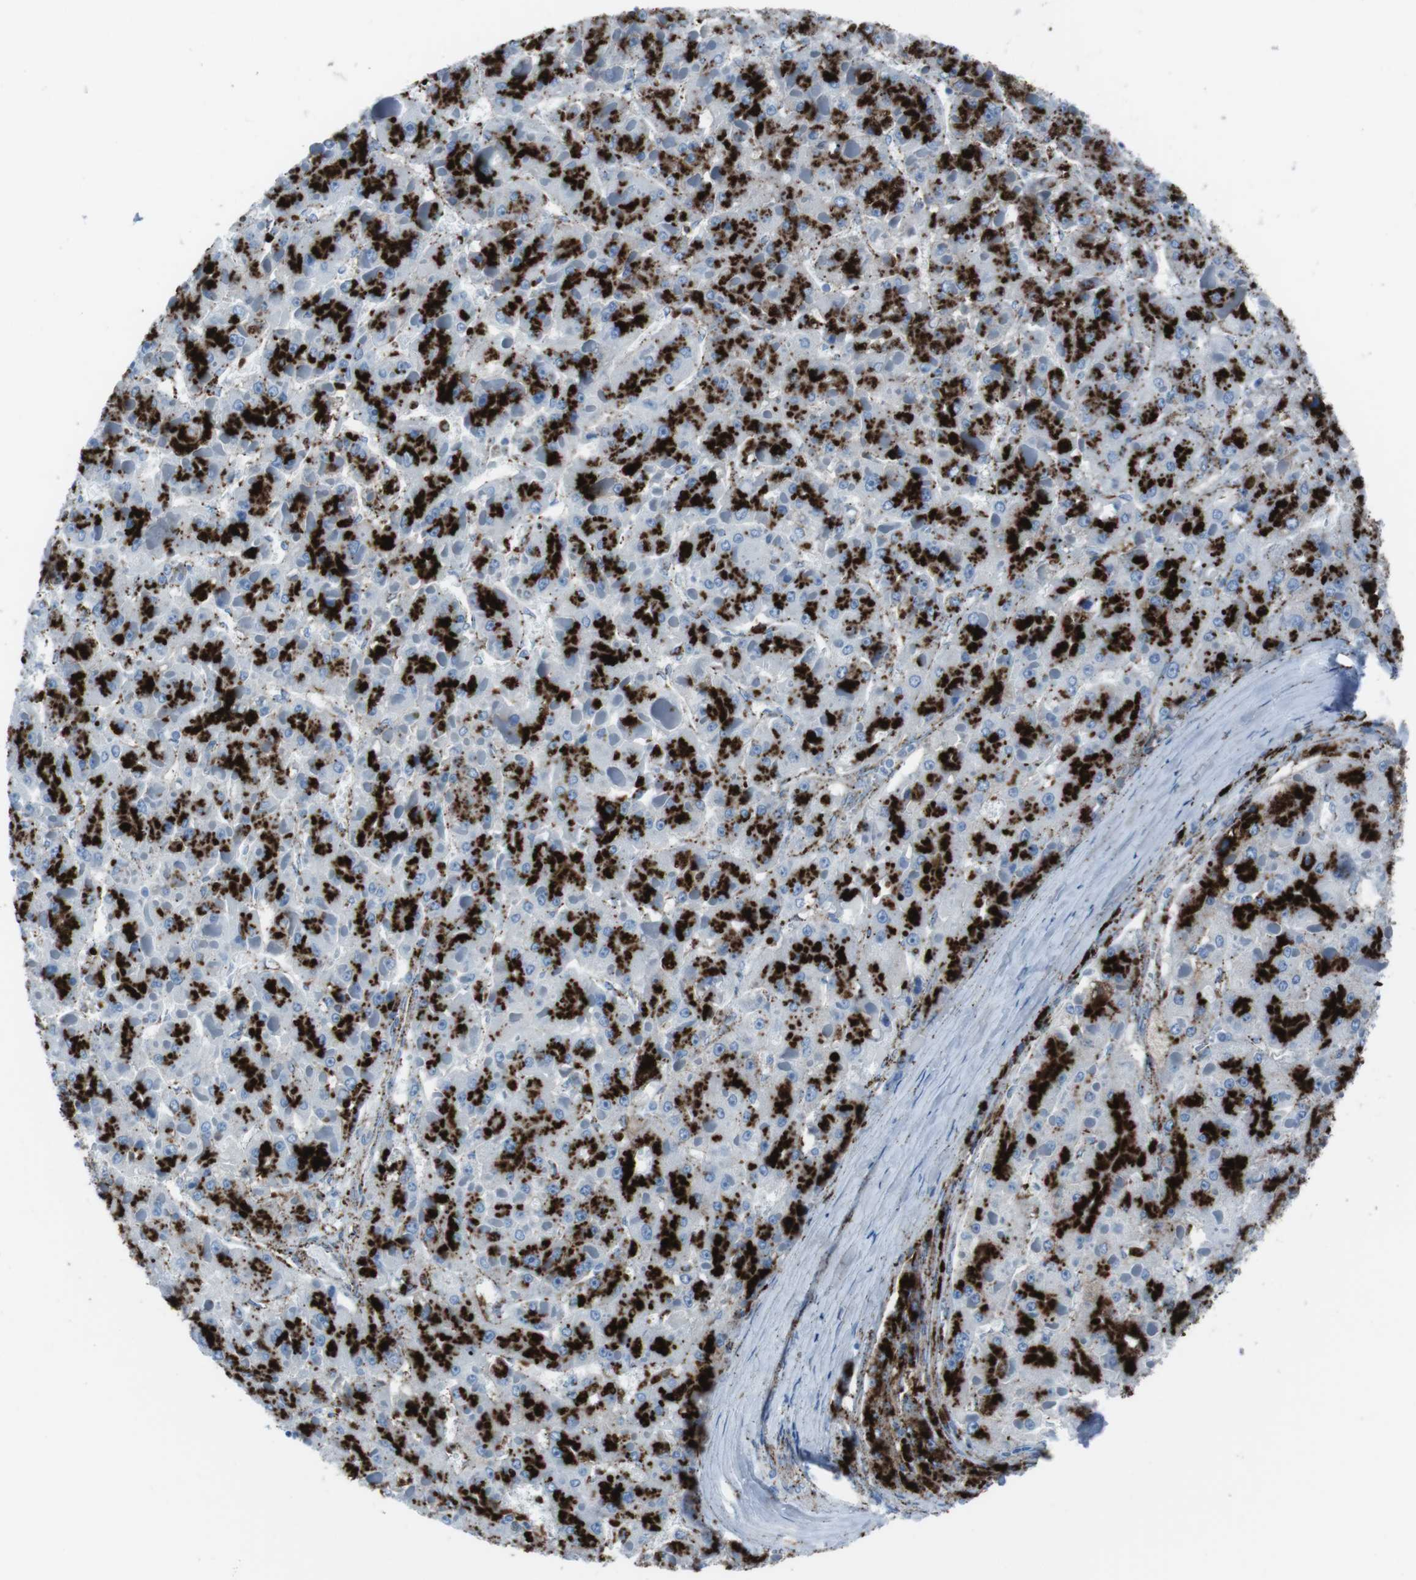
{"staining": {"intensity": "strong", "quantity": ">75%", "location": "cytoplasmic/membranous"}, "tissue": "liver cancer", "cell_type": "Tumor cells", "image_type": "cancer", "snomed": [{"axis": "morphology", "description": "Carcinoma, Hepatocellular, NOS"}, {"axis": "topography", "description": "Liver"}], "caption": "Strong cytoplasmic/membranous expression for a protein is present in approximately >75% of tumor cells of liver cancer using immunohistochemistry.", "gene": "SCARB2", "patient": {"sex": "female", "age": 73}}